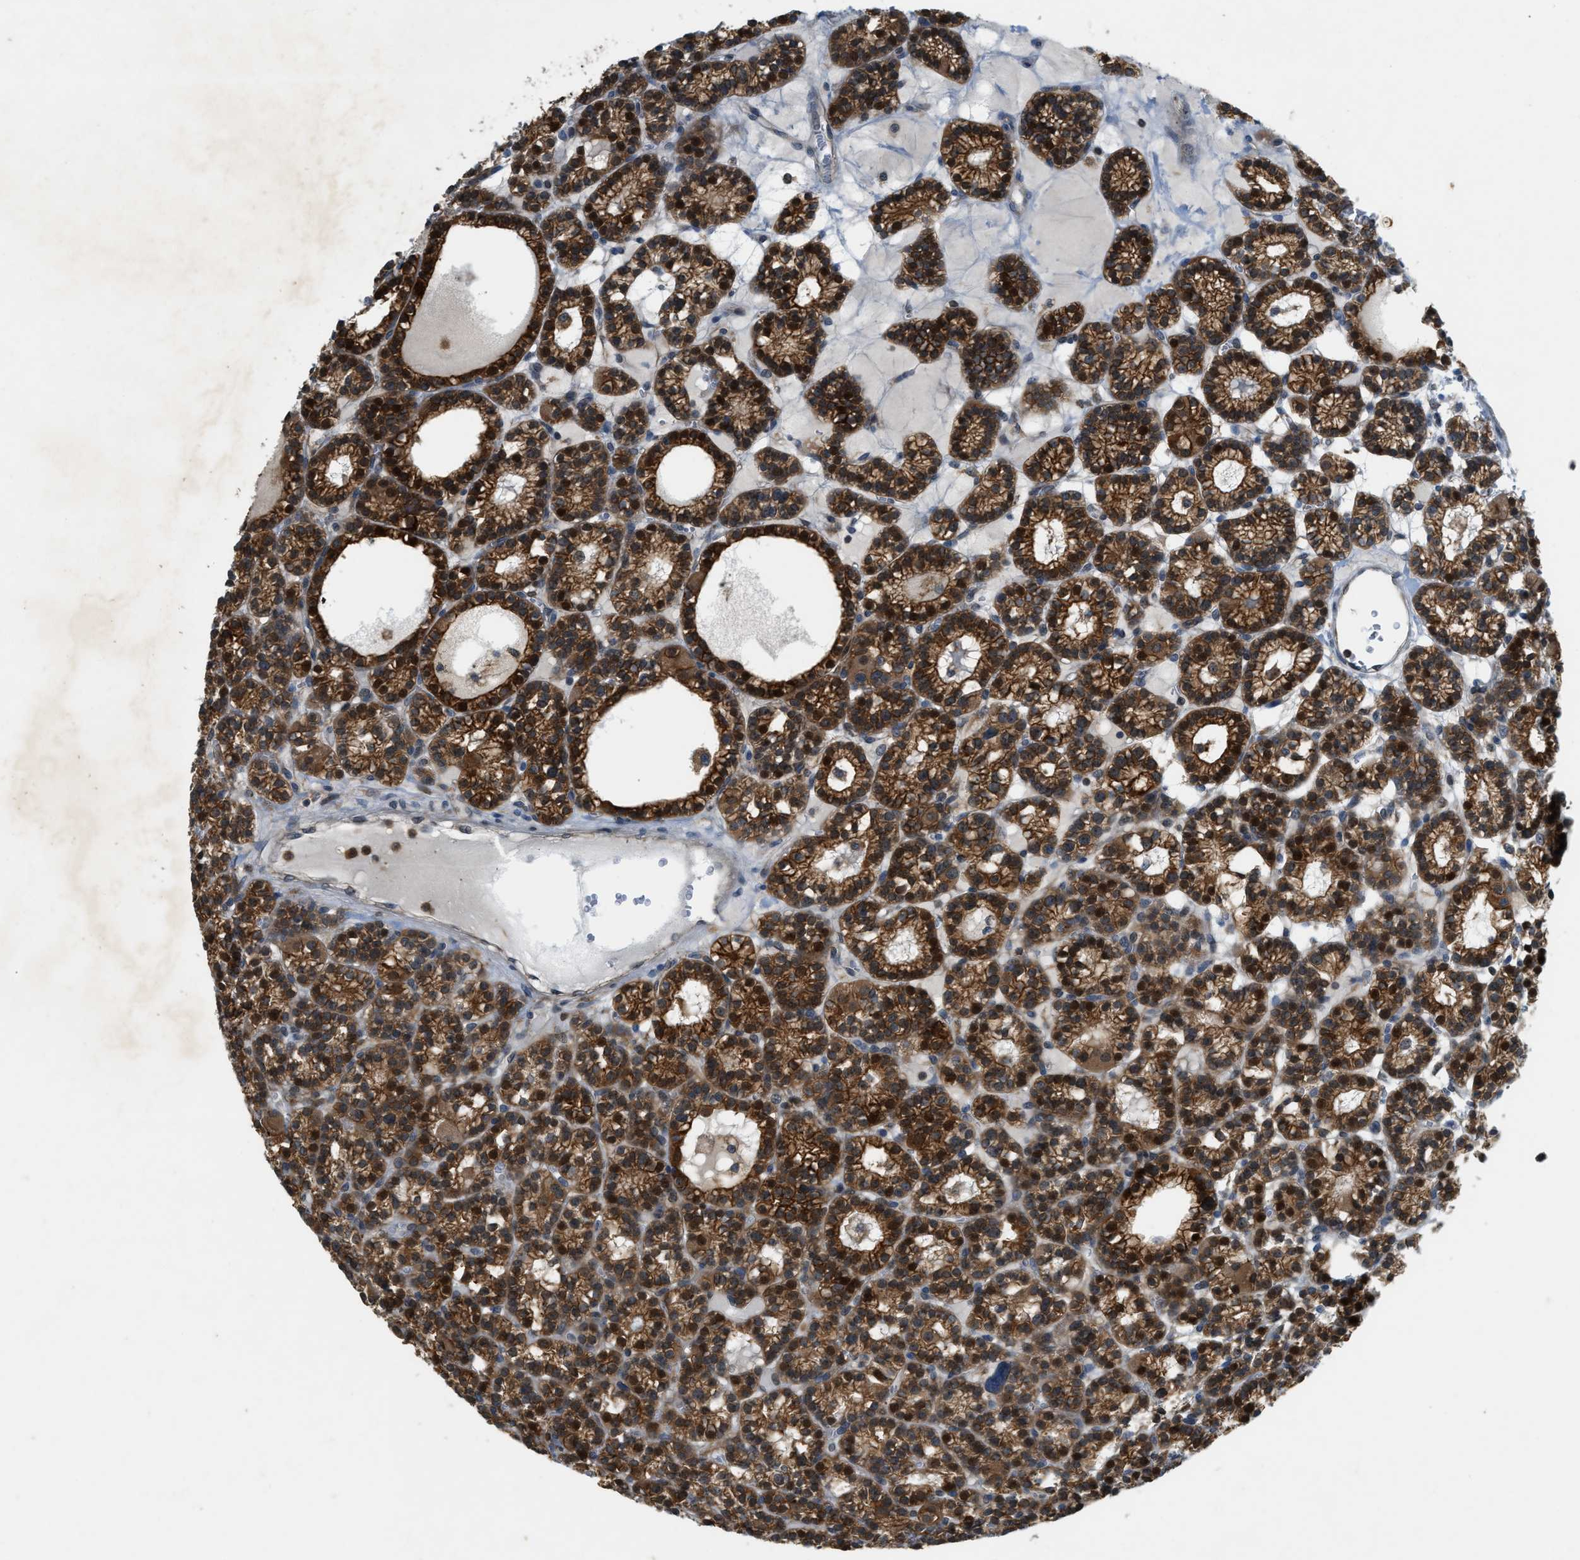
{"staining": {"intensity": "moderate", "quantity": ">75%", "location": "cytoplasmic/membranous,nuclear"}, "tissue": "parathyroid gland", "cell_type": "Glandular cells", "image_type": "normal", "snomed": [{"axis": "morphology", "description": "Normal tissue, NOS"}, {"axis": "morphology", "description": "Adenoma, NOS"}, {"axis": "topography", "description": "Parathyroid gland"}], "caption": "Immunohistochemical staining of normal human parathyroid gland demonstrates >75% levels of moderate cytoplasmic/membranous,nuclear protein positivity in about >75% of glandular cells. The staining was performed using DAB to visualize the protein expression in brown, while the nuclei were stained in blue with hematoxylin (Magnification: 20x).", "gene": "PDCL3", "patient": {"sex": "female", "age": 58}}